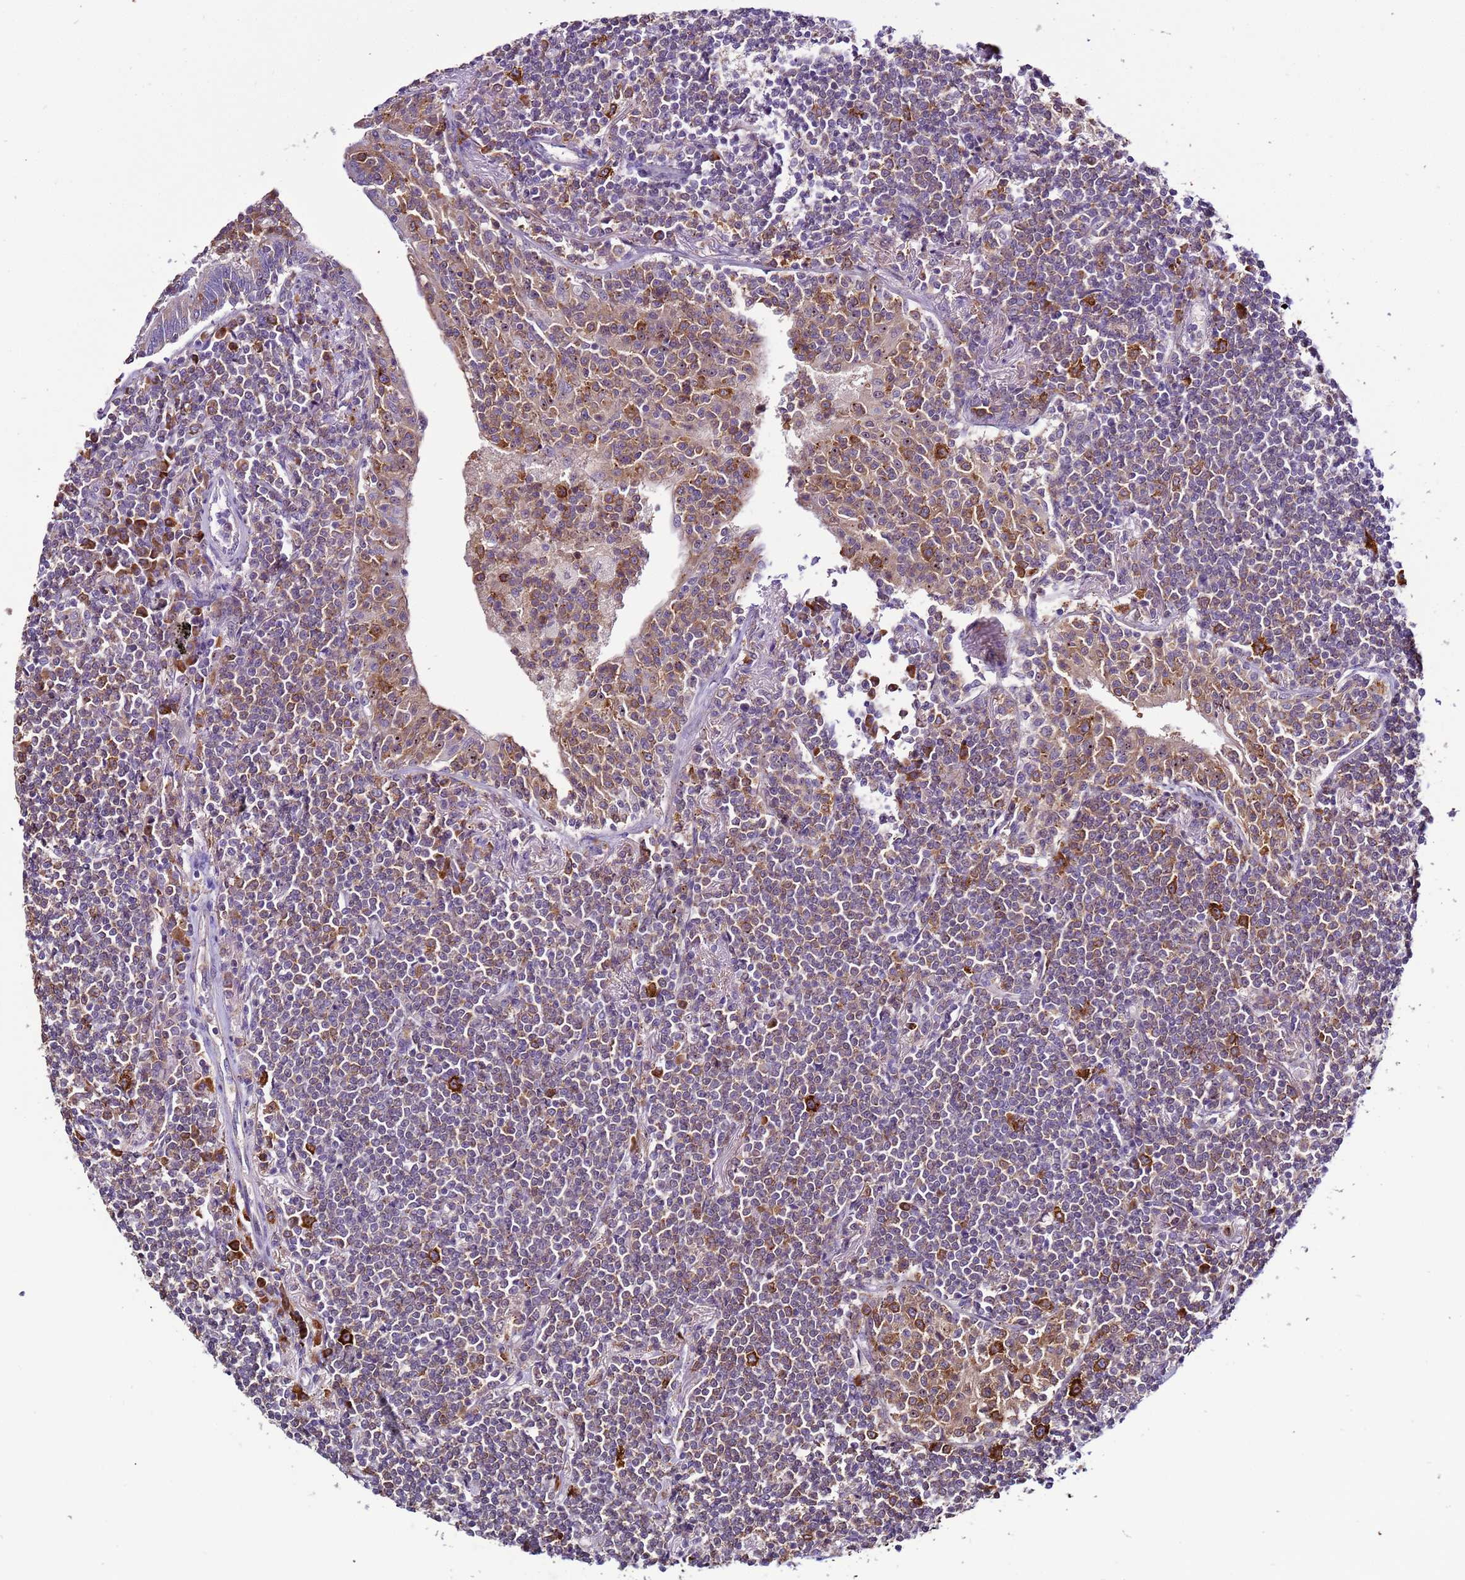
{"staining": {"intensity": "moderate", "quantity": "<25%", "location": "cytoplasmic/membranous"}, "tissue": "lymphoma", "cell_type": "Tumor cells", "image_type": "cancer", "snomed": [{"axis": "morphology", "description": "Malignant lymphoma, non-Hodgkin's type, Low grade"}, {"axis": "topography", "description": "Lung"}], "caption": "Low-grade malignant lymphoma, non-Hodgkin's type tissue demonstrates moderate cytoplasmic/membranous positivity in about <25% of tumor cells", "gene": "NOL8", "patient": {"sex": "female", "age": 71}}